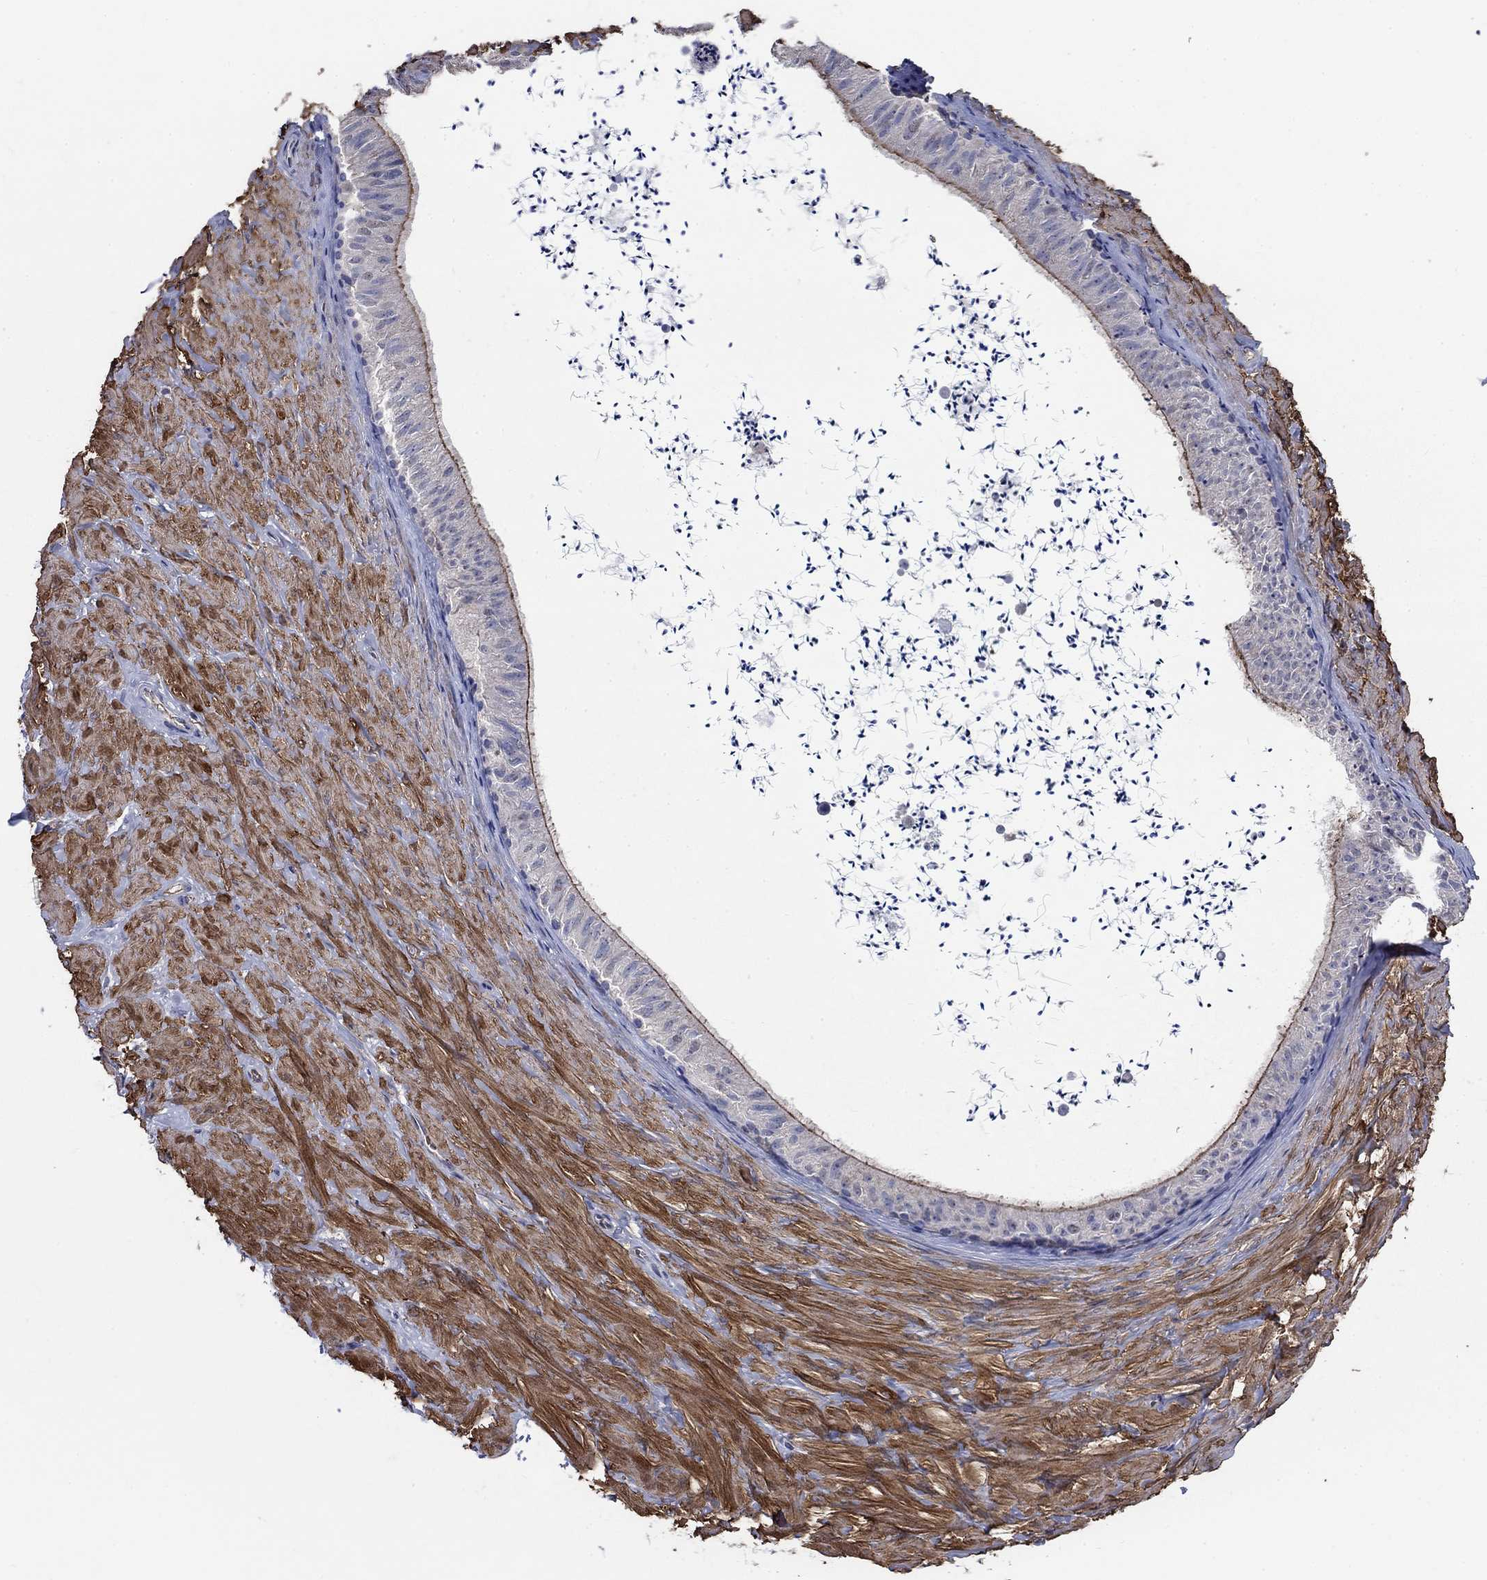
{"staining": {"intensity": "moderate", "quantity": "<25%", "location": "cytoplasmic/membranous"}, "tissue": "epididymis", "cell_type": "Glandular cells", "image_type": "normal", "snomed": [{"axis": "morphology", "description": "Normal tissue, NOS"}, {"axis": "topography", "description": "Epididymis"}], "caption": "Epididymis stained with immunohistochemistry (IHC) demonstrates moderate cytoplasmic/membranous staining in approximately <25% of glandular cells. (Brightfield microscopy of DAB IHC at high magnification).", "gene": "FLNC", "patient": {"sex": "male", "age": 32}}